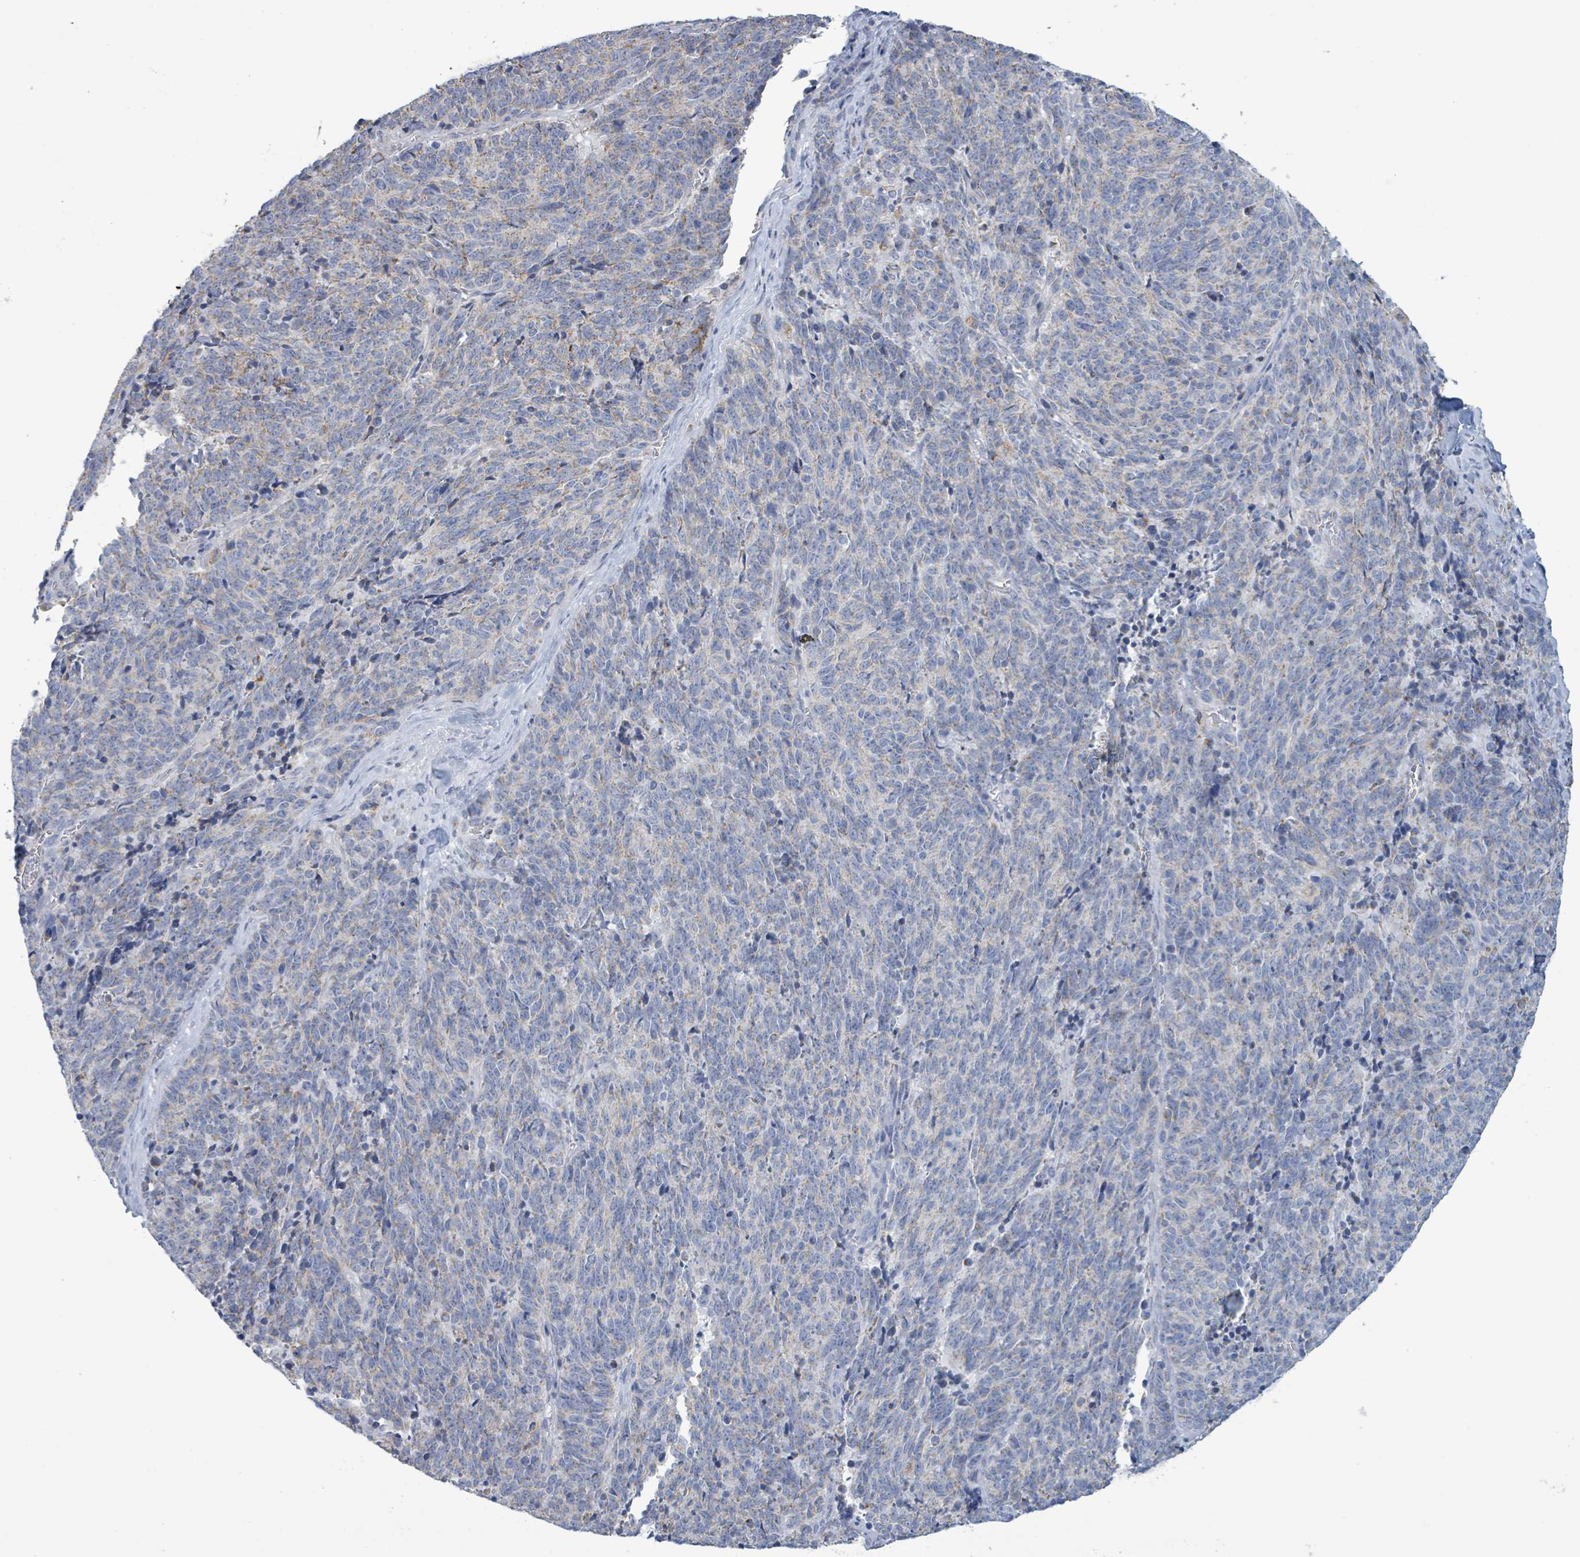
{"staining": {"intensity": "weak", "quantity": "<25%", "location": "cytoplasmic/membranous"}, "tissue": "cervical cancer", "cell_type": "Tumor cells", "image_type": "cancer", "snomed": [{"axis": "morphology", "description": "Squamous cell carcinoma, NOS"}, {"axis": "topography", "description": "Cervix"}], "caption": "A micrograph of cervical cancer stained for a protein reveals no brown staining in tumor cells.", "gene": "AKR1C4", "patient": {"sex": "female", "age": 29}}